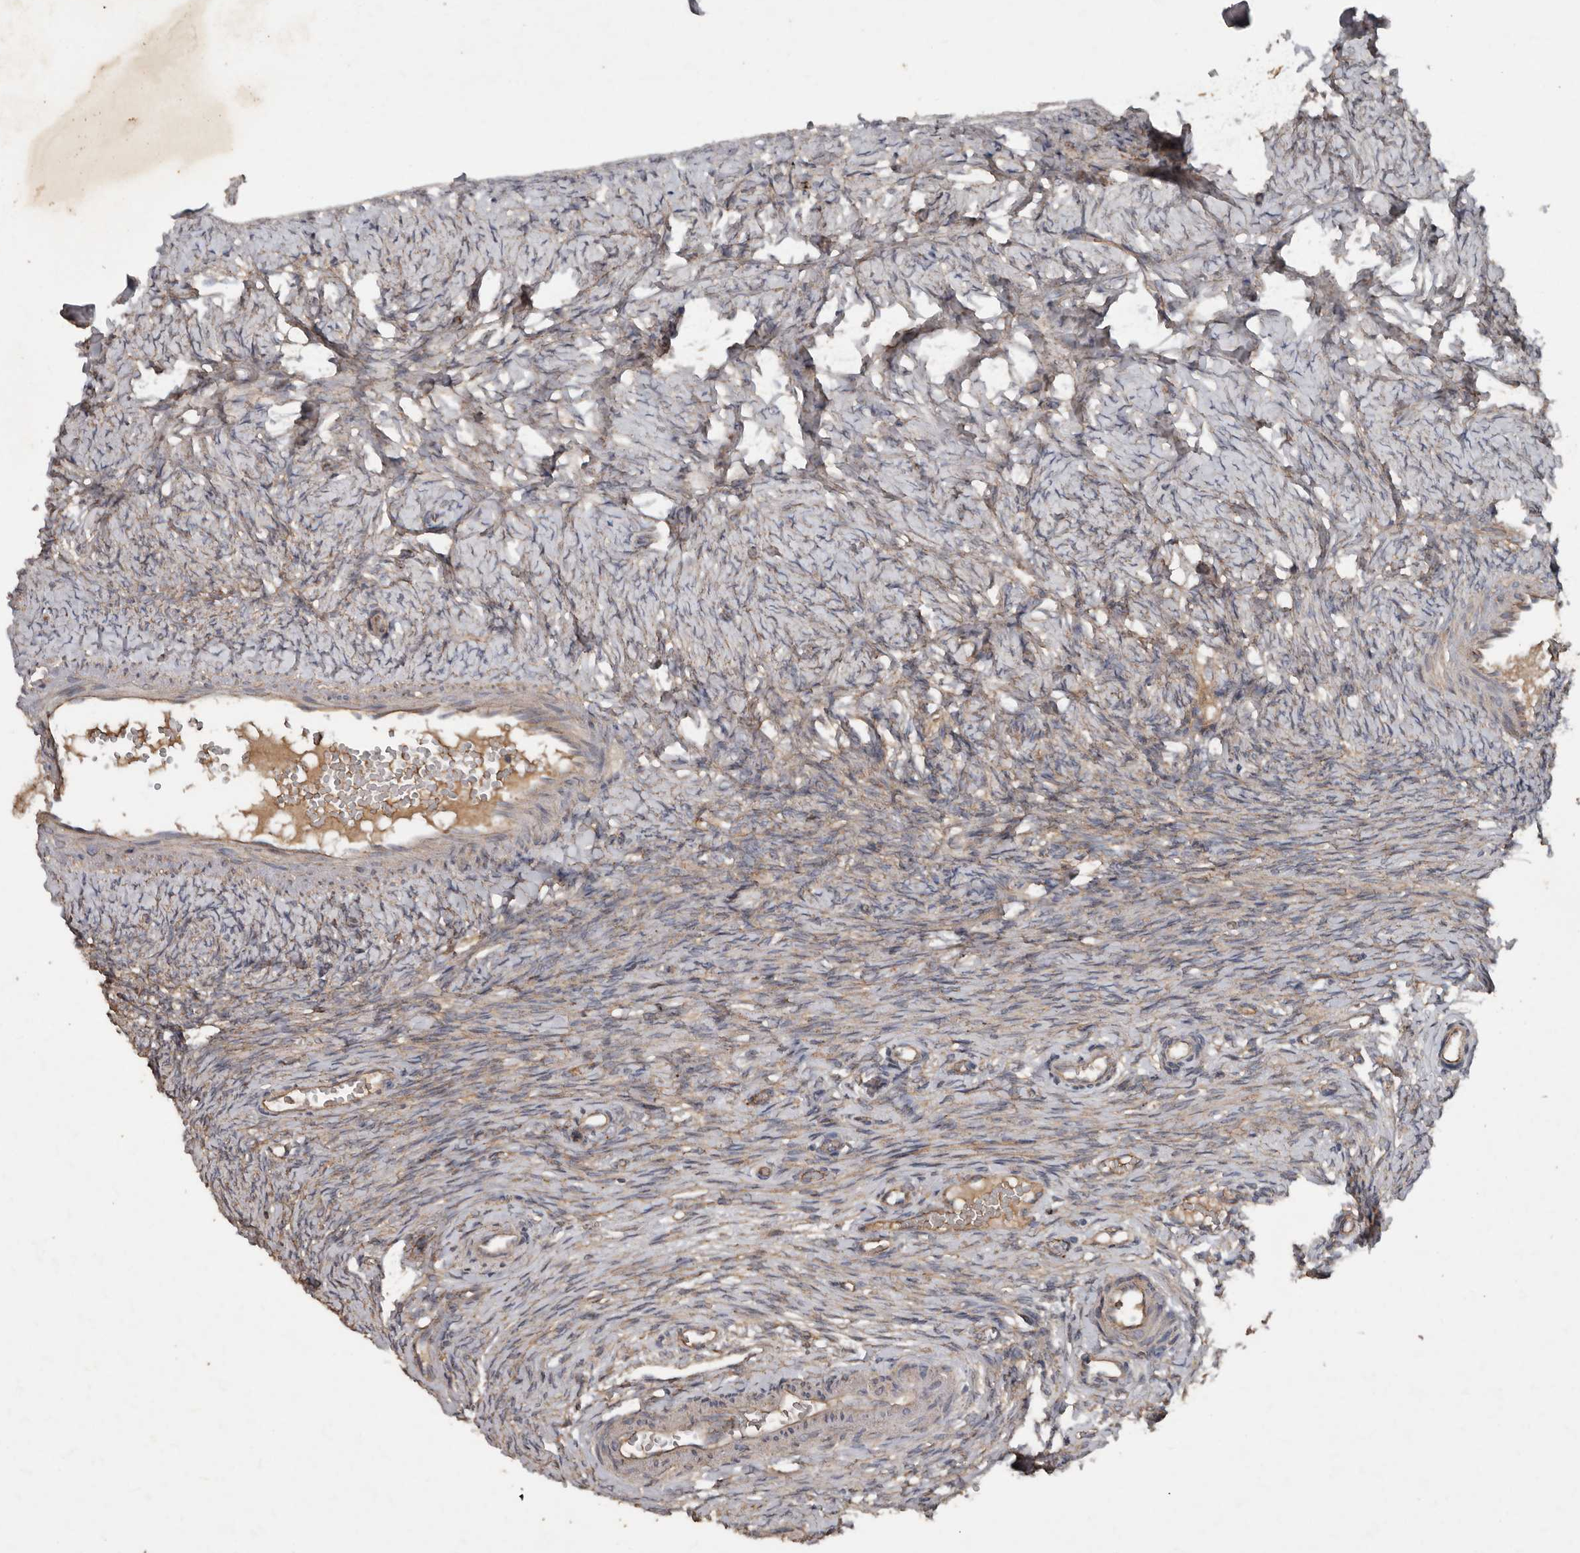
{"staining": {"intensity": "weak", "quantity": "25%-75%", "location": "cytoplasmic/membranous"}, "tissue": "ovary", "cell_type": "Ovarian stroma cells", "image_type": "normal", "snomed": [{"axis": "morphology", "description": "Adenocarcinoma, NOS"}, {"axis": "topography", "description": "Endometrium"}], "caption": "A low amount of weak cytoplasmic/membranous expression is seen in approximately 25%-75% of ovarian stroma cells in normal ovary.", "gene": "HYAL4", "patient": {"sex": "female", "age": 32}}